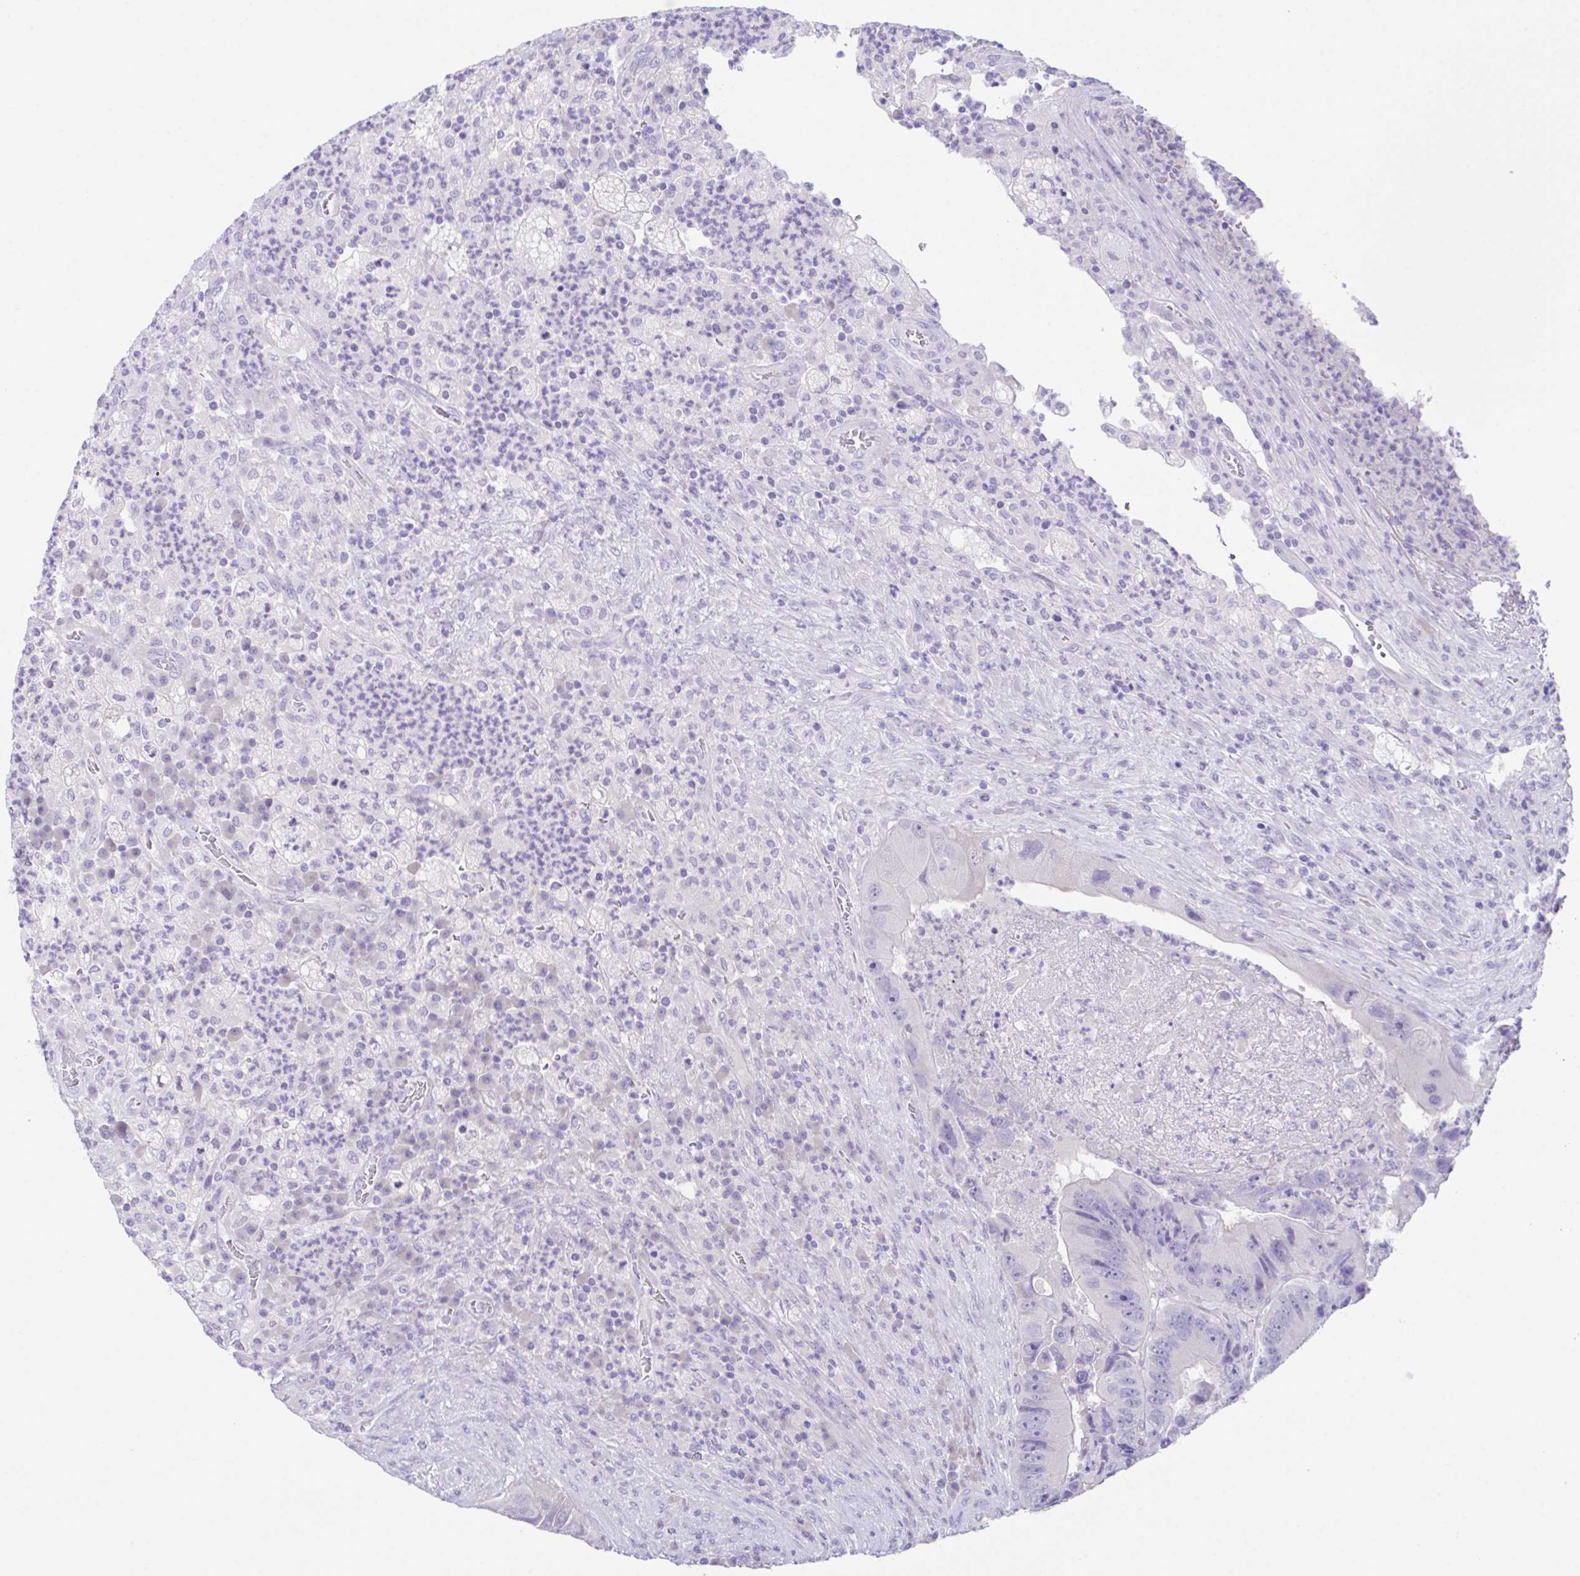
{"staining": {"intensity": "negative", "quantity": "none", "location": "none"}, "tissue": "colorectal cancer", "cell_type": "Tumor cells", "image_type": "cancer", "snomed": [{"axis": "morphology", "description": "Adenocarcinoma, NOS"}, {"axis": "topography", "description": "Colon"}], "caption": "Immunohistochemical staining of adenocarcinoma (colorectal) reveals no significant expression in tumor cells.", "gene": "HACD4", "patient": {"sex": "female", "age": 86}}